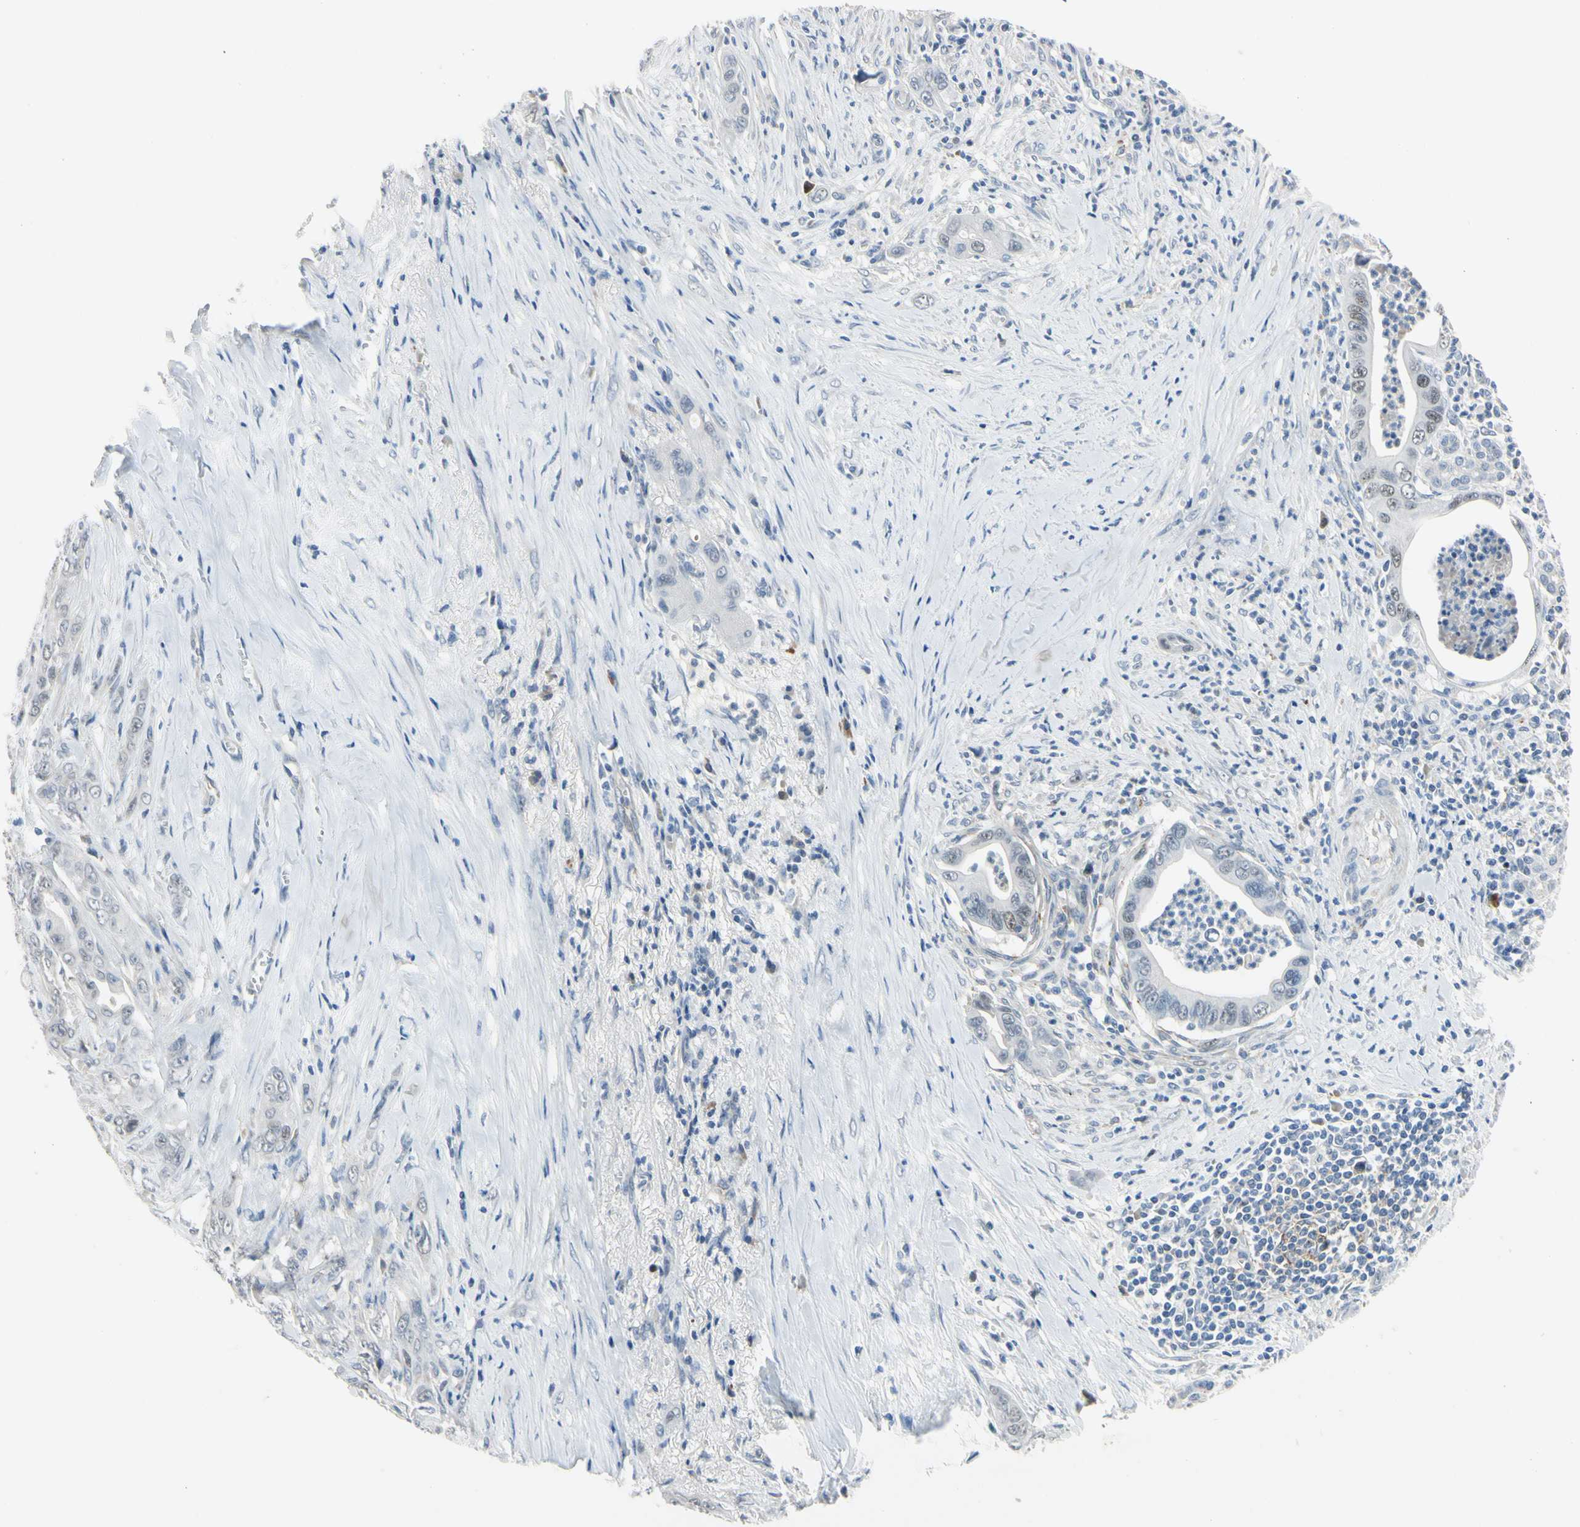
{"staining": {"intensity": "negative", "quantity": "none", "location": "none"}, "tissue": "pancreatic cancer", "cell_type": "Tumor cells", "image_type": "cancer", "snomed": [{"axis": "morphology", "description": "Adenocarcinoma, NOS"}, {"axis": "topography", "description": "Pancreas"}], "caption": "High magnification brightfield microscopy of adenocarcinoma (pancreatic) stained with DAB (brown) and counterstained with hematoxylin (blue): tumor cells show no significant positivity.", "gene": "LHX9", "patient": {"sex": "male", "age": 59}}